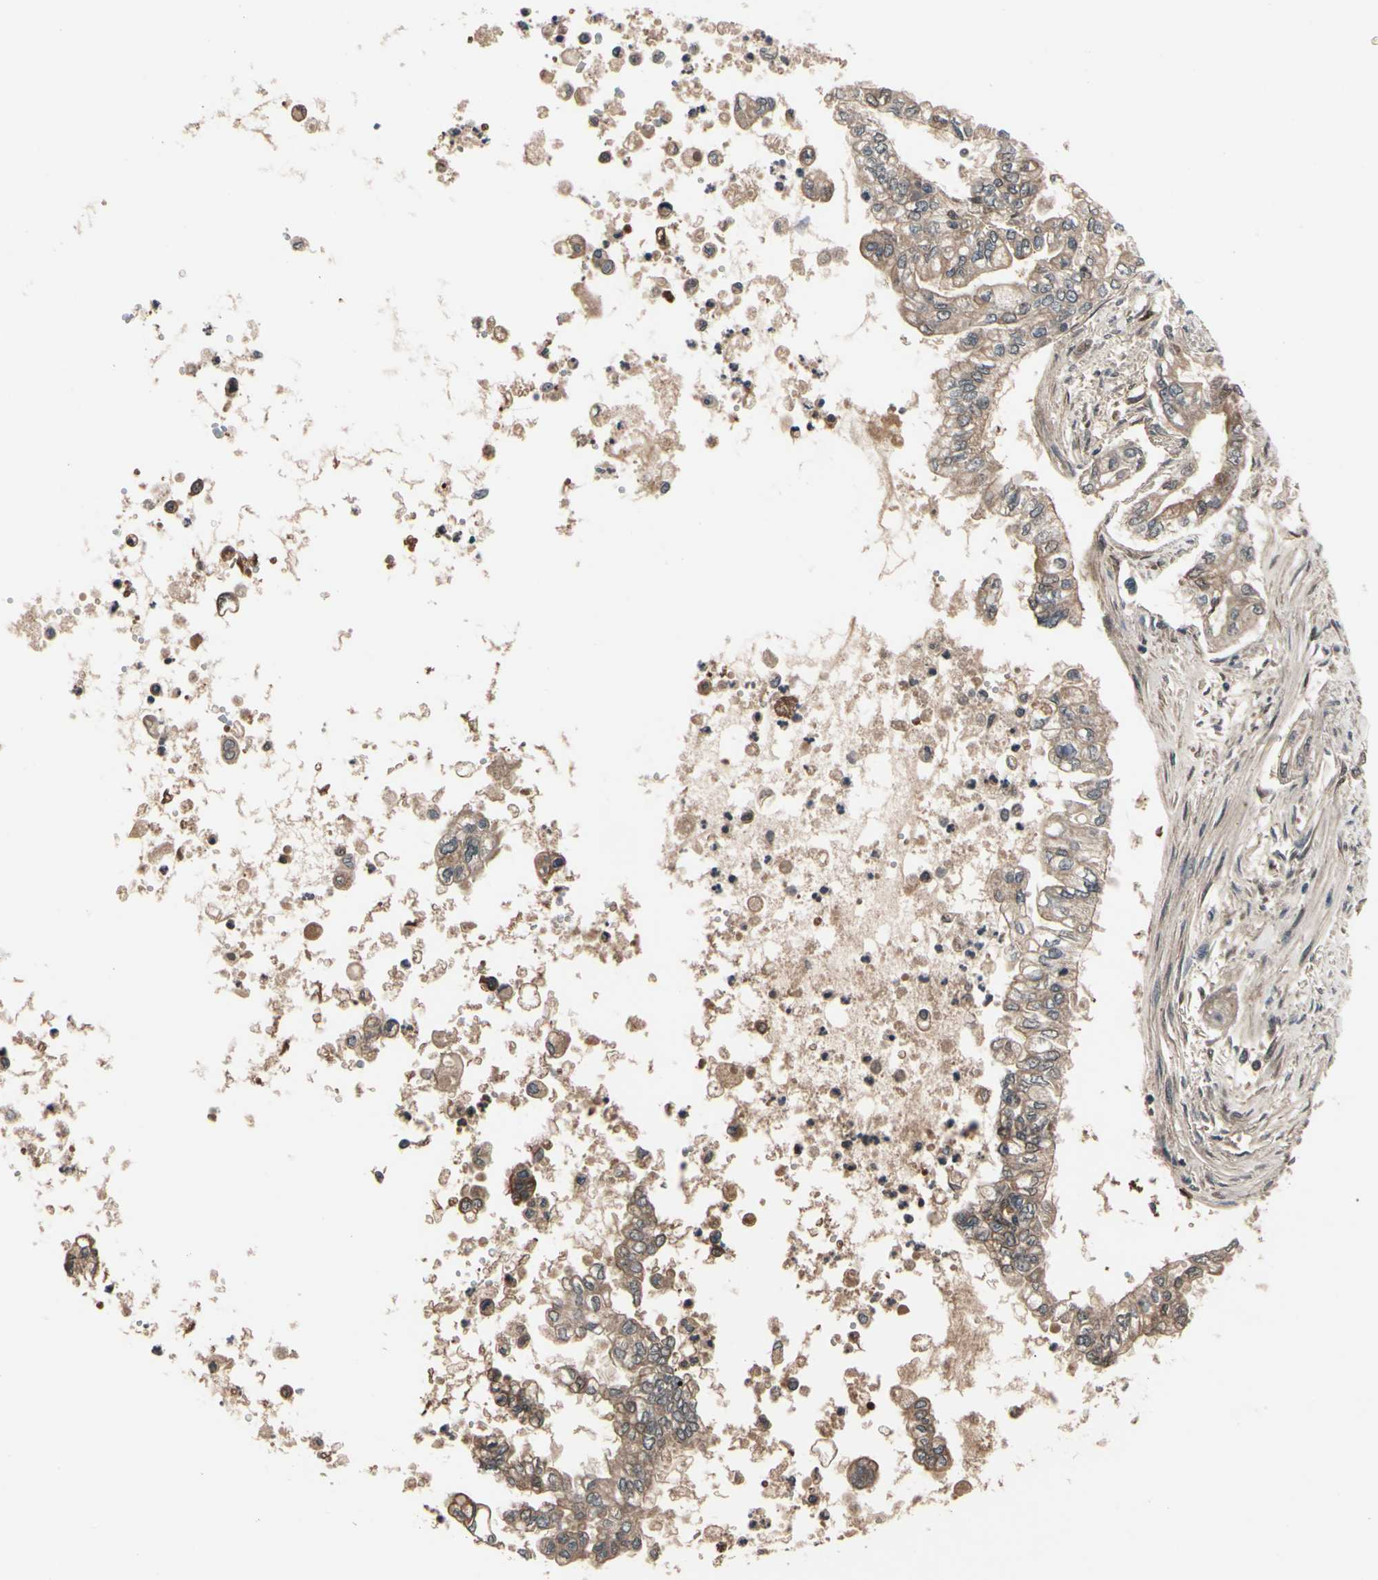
{"staining": {"intensity": "weak", "quantity": ">75%", "location": "cytoplasmic/membranous"}, "tissue": "pancreatic cancer", "cell_type": "Tumor cells", "image_type": "cancer", "snomed": [{"axis": "morphology", "description": "Normal tissue, NOS"}, {"axis": "topography", "description": "Pancreas"}], "caption": "Protein expression analysis of human pancreatic cancer reveals weak cytoplasmic/membranous expression in about >75% of tumor cells. (Brightfield microscopy of DAB IHC at high magnification).", "gene": "PRDX6", "patient": {"sex": "male", "age": 42}}